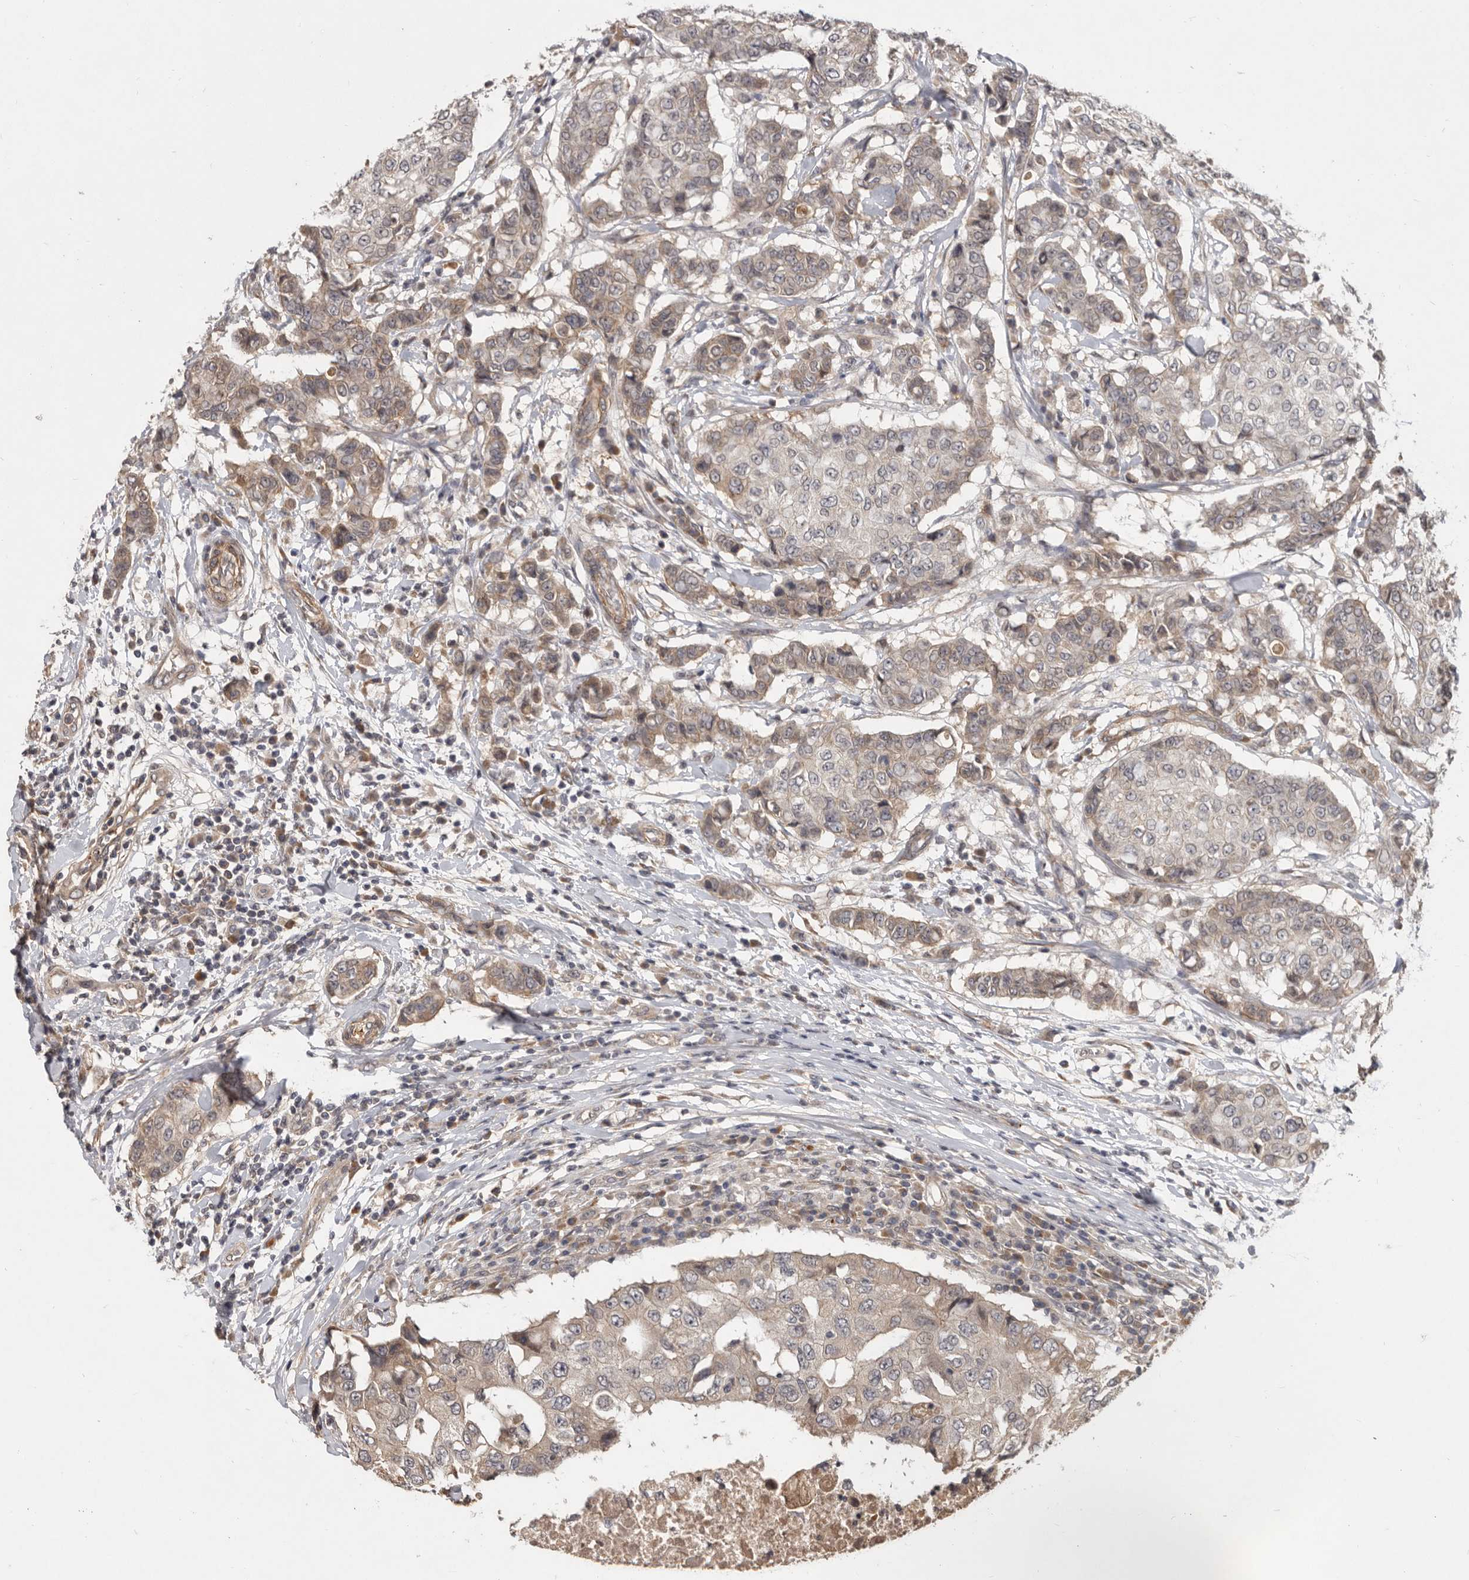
{"staining": {"intensity": "weak", "quantity": "25%-75%", "location": "cytoplasmic/membranous"}, "tissue": "breast cancer", "cell_type": "Tumor cells", "image_type": "cancer", "snomed": [{"axis": "morphology", "description": "Duct carcinoma"}, {"axis": "topography", "description": "Breast"}], "caption": "Weak cytoplasmic/membranous protein staining is identified in approximately 25%-75% of tumor cells in infiltrating ductal carcinoma (breast).", "gene": "DNAJC28", "patient": {"sex": "female", "age": 27}}